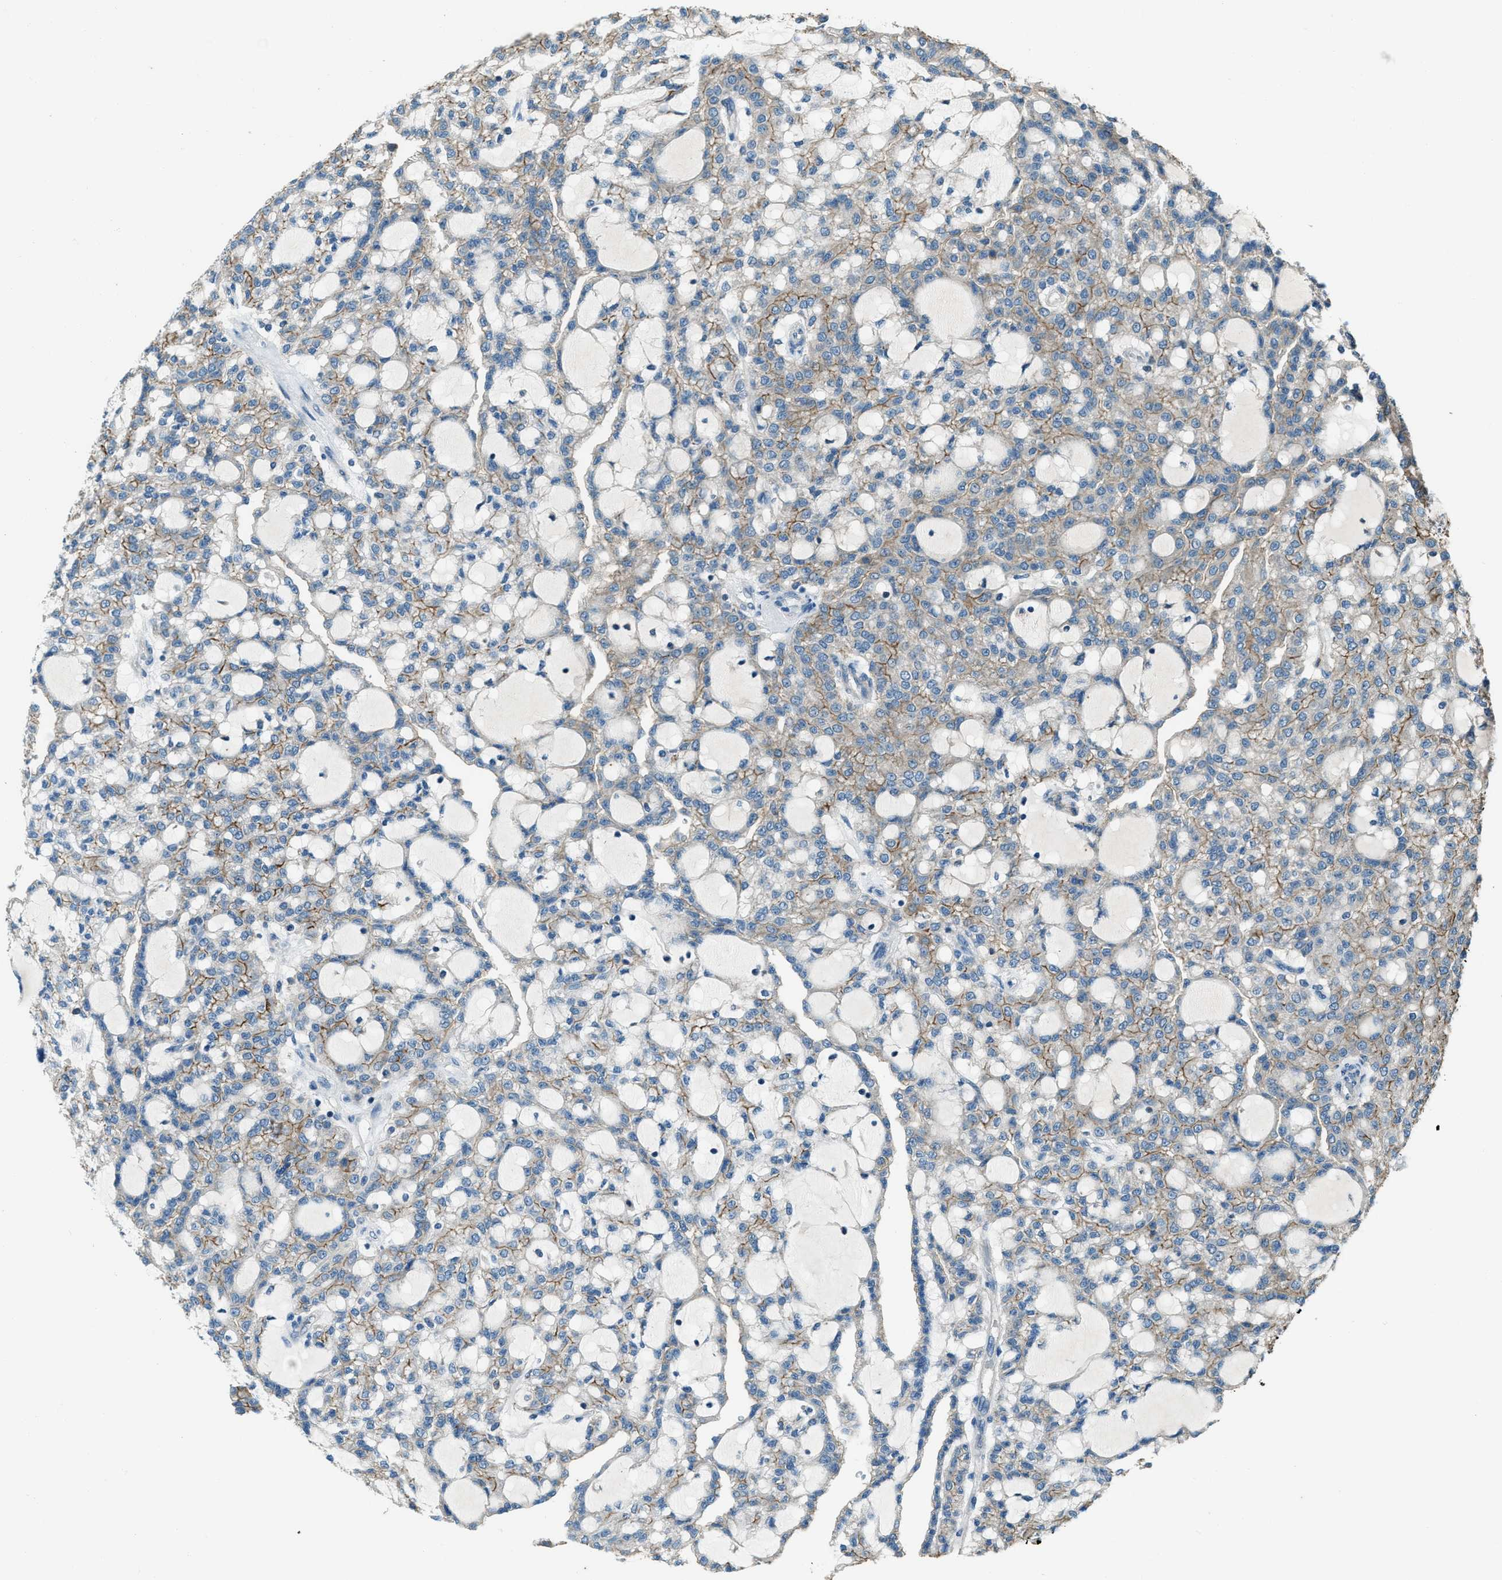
{"staining": {"intensity": "moderate", "quantity": "25%-75%", "location": "cytoplasmic/membranous"}, "tissue": "renal cancer", "cell_type": "Tumor cells", "image_type": "cancer", "snomed": [{"axis": "morphology", "description": "Adenocarcinoma, NOS"}, {"axis": "topography", "description": "Kidney"}], "caption": "A brown stain labels moderate cytoplasmic/membranous positivity of a protein in renal cancer (adenocarcinoma) tumor cells. (DAB = brown stain, brightfield microscopy at high magnification).", "gene": "SVIL", "patient": {"sex": "male", "age": 63}}